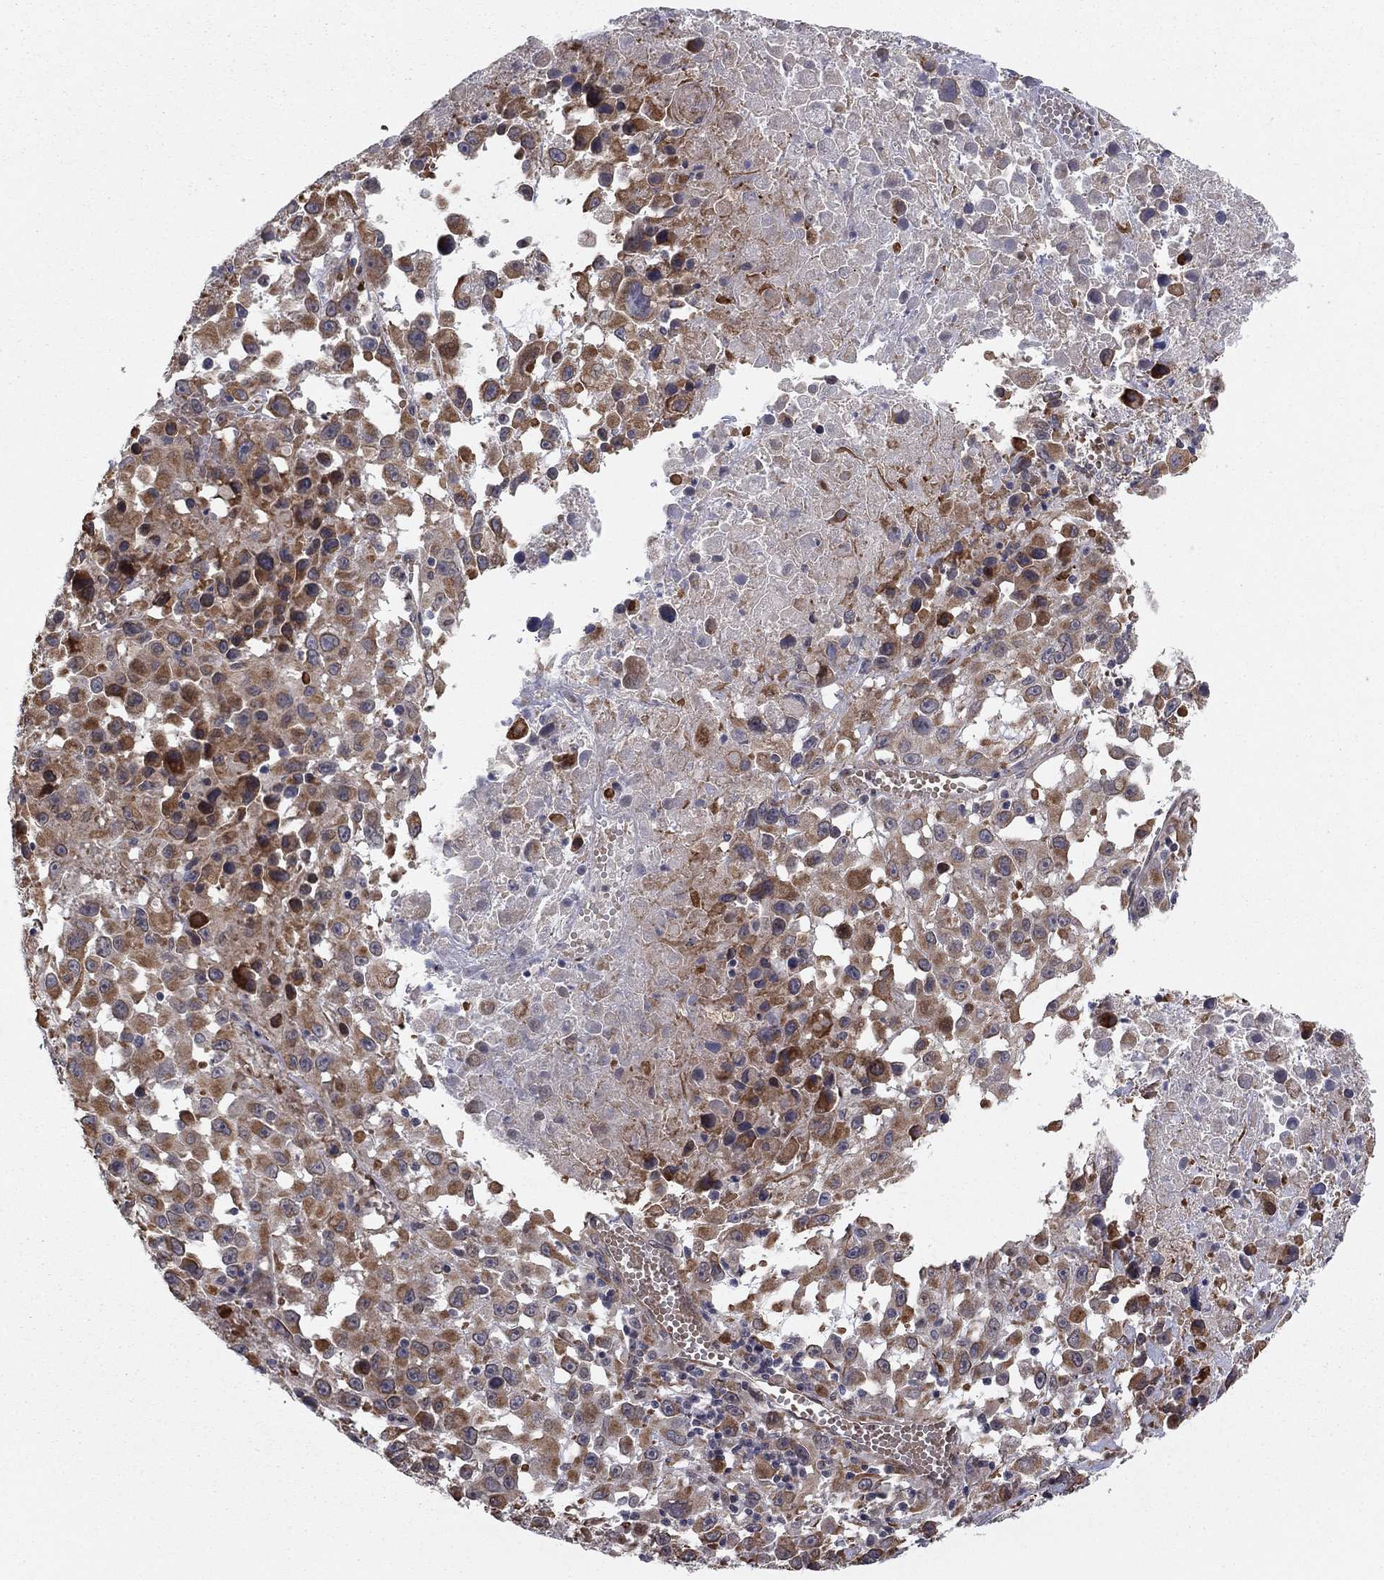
{"staining": {"intensity": "moderate", "quantity": ">75%", "location": "cytoplasmic/membranous"}, "tissue": "melanoma", "cell_type": "Tumor cells", "image_type": "cancer", "snomed": [{"axis": "morphology", "description": "Malignant melanoma, Metastatic site"}, {"axis": "topography", "description": "Lymph node"}], "caption": "Brown immunohistochemical staining in human melanoma exhibits moderate cytoplasmic/membranous staining in about >75% of tumor cells.", "gene": "BCL11A", "patient": {"sex": "male", "age": 50}}